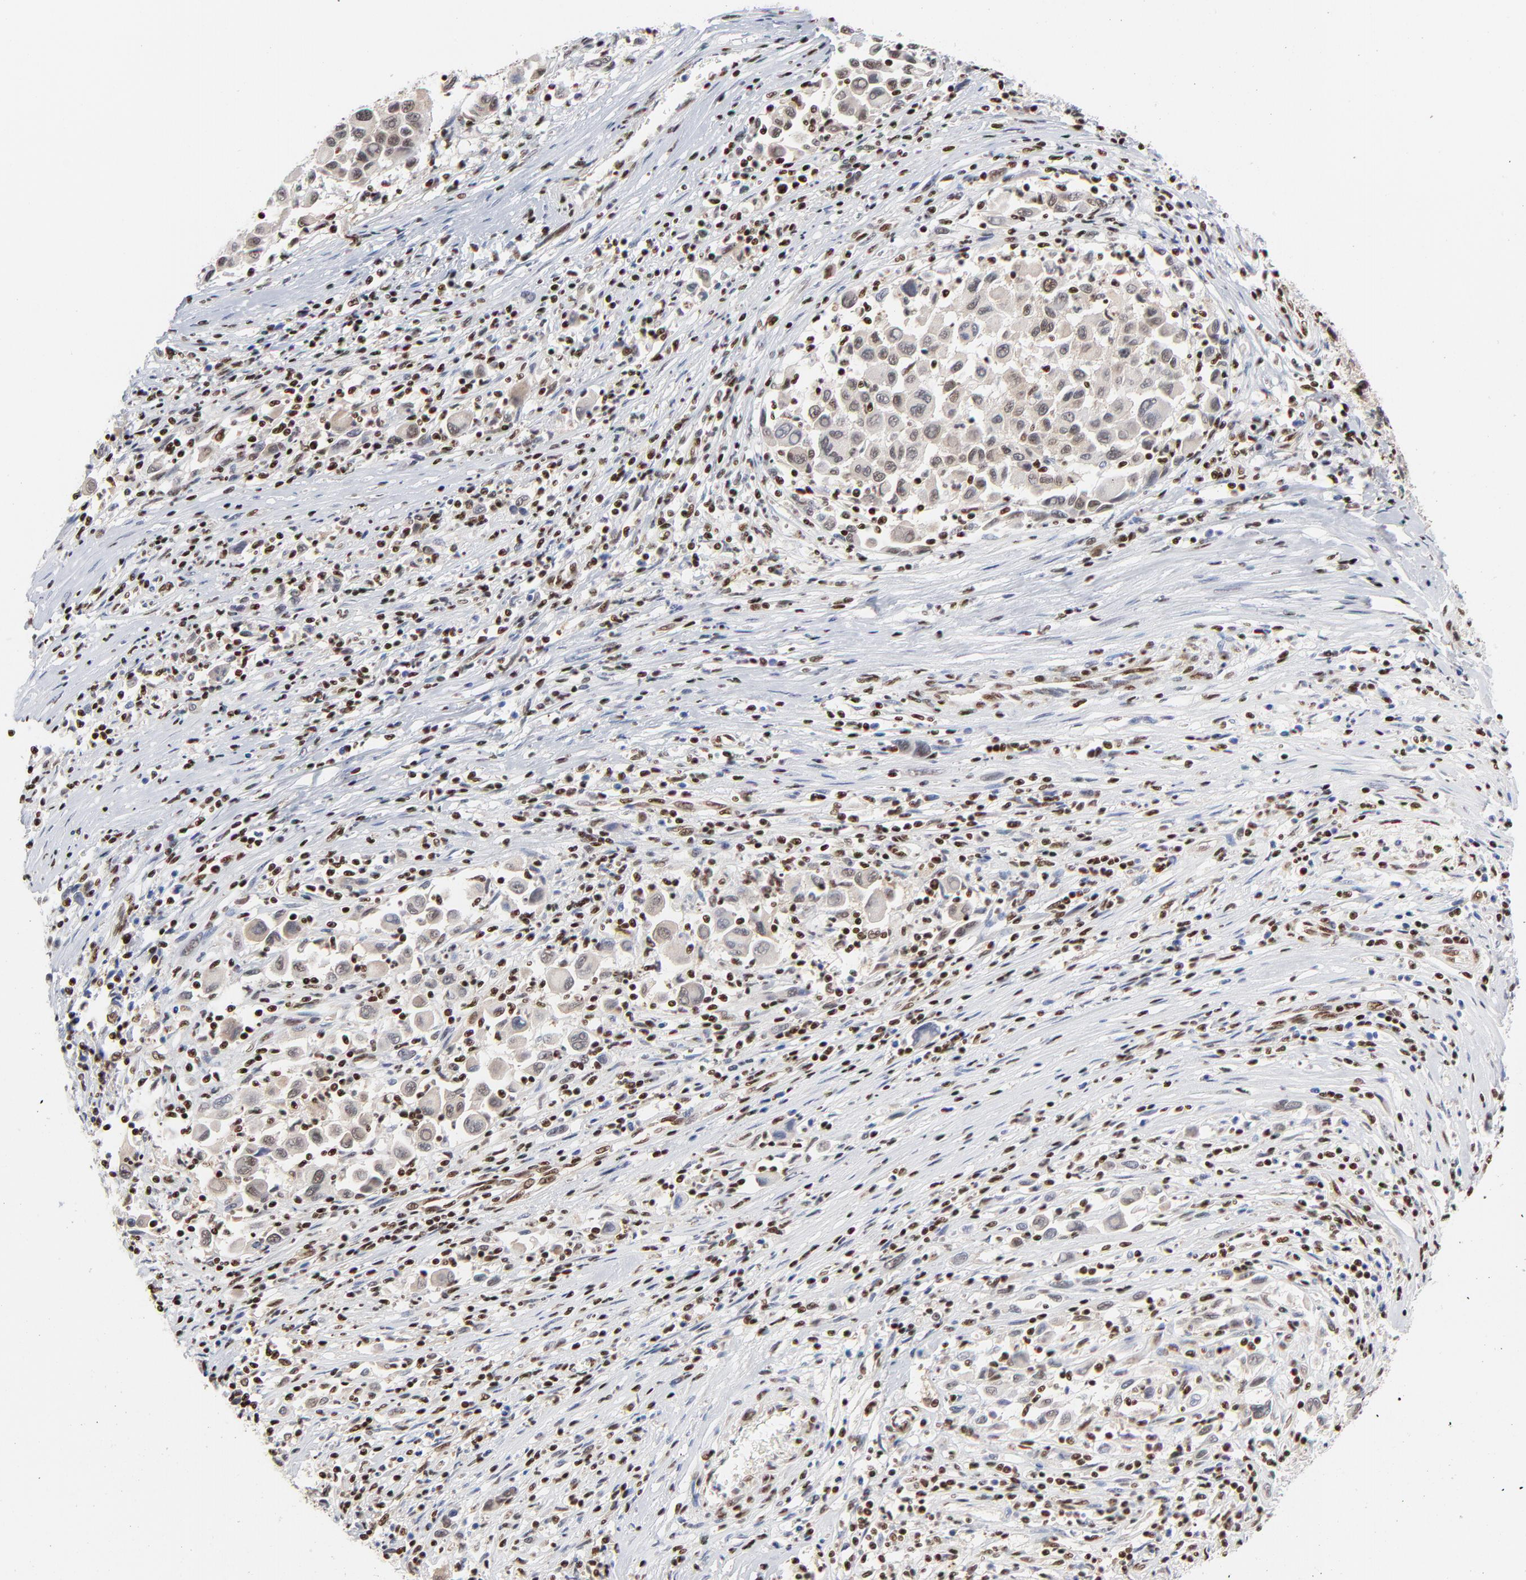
{"staining": {"intensity": "moderate", "quantity": ">75%", "location": "cytoplasmic/membranous,nuclear"}, "tissue": "melanoma", "cell_type": "Tumor cells", "image_type": "cancer", "snomed": [{"axis": "morphology", "description": "Malignant melanoma, Metastatic site"}, {"axis": "topography", "description": "Lymph node"}], "caption": "Melanoma was stained to show a protein in brown. There is medium levels of moderate cytoplasmic/membranous and nuclear positivity in about >75% of tumor cells. (DAB IHC with brightfield microscopy, high magnification).", "gene": "CREB1", "patient": {"sex": "male", "age": 61}}